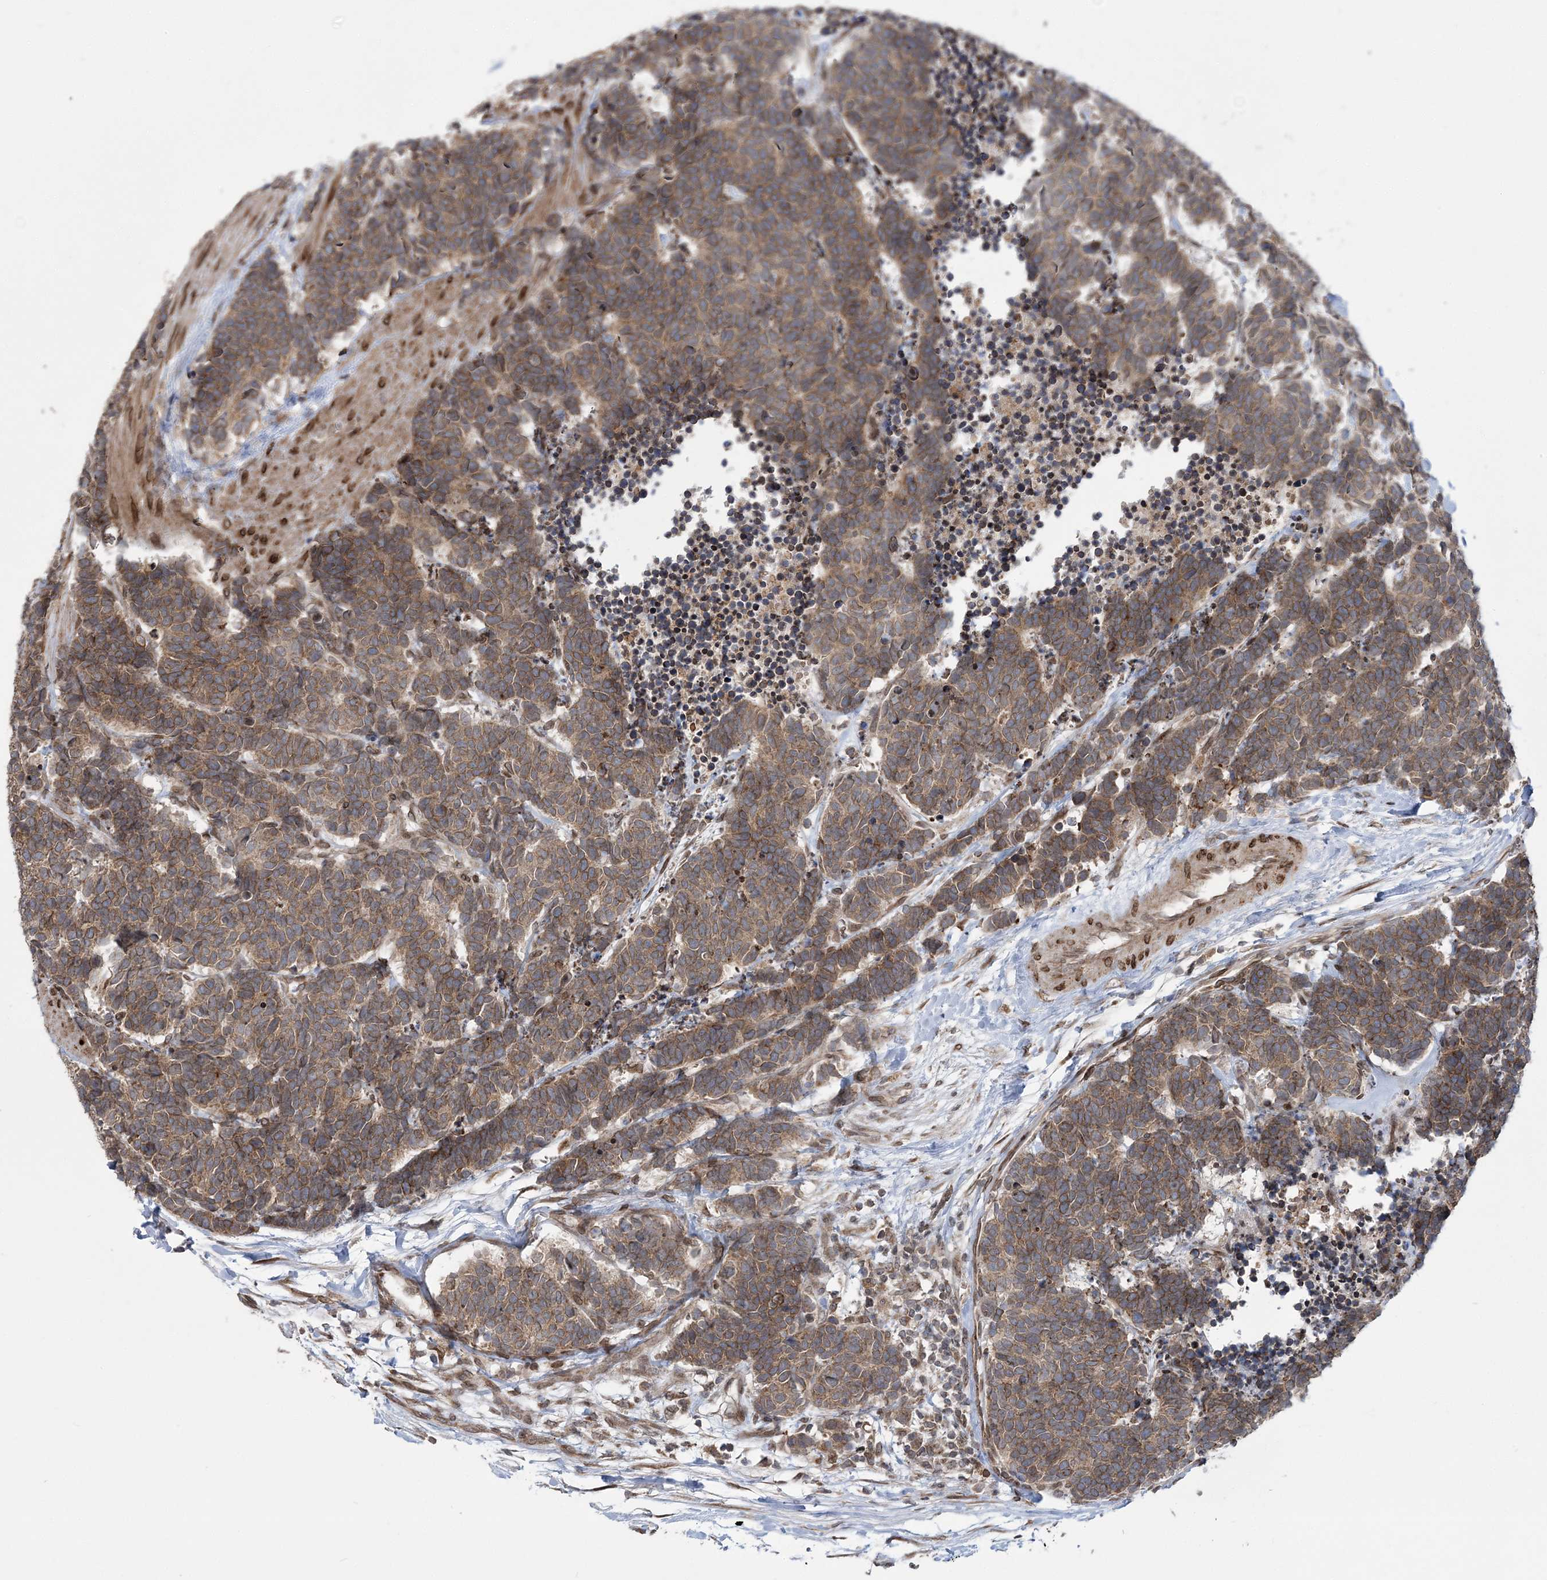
{"staining": {"intensity": "weak", "quantity": ">75%", "location": "cytoplasmic/membranous"}, "tissue": "carcinoid", "cell_type": "Tumor cells", "image_type": "cancer", "snomed": [{"axis": "morphology", "description": "Carcinoma, NOS"}, {"axis": "morphology", "description": "Carcinoid, malignant, NOS"}, {"axis": "topography", "description": "Urinary bladder"}], "caption": "A micrograph of human carcinoid stained for a protein demonstrates weak cytoplasmic/membranous brown staining in tumor cells. (IHC, brightfield microscopy, high magnification).", "gene": "DNAJC27", "patient": {"sex": "male", "age": 57}}